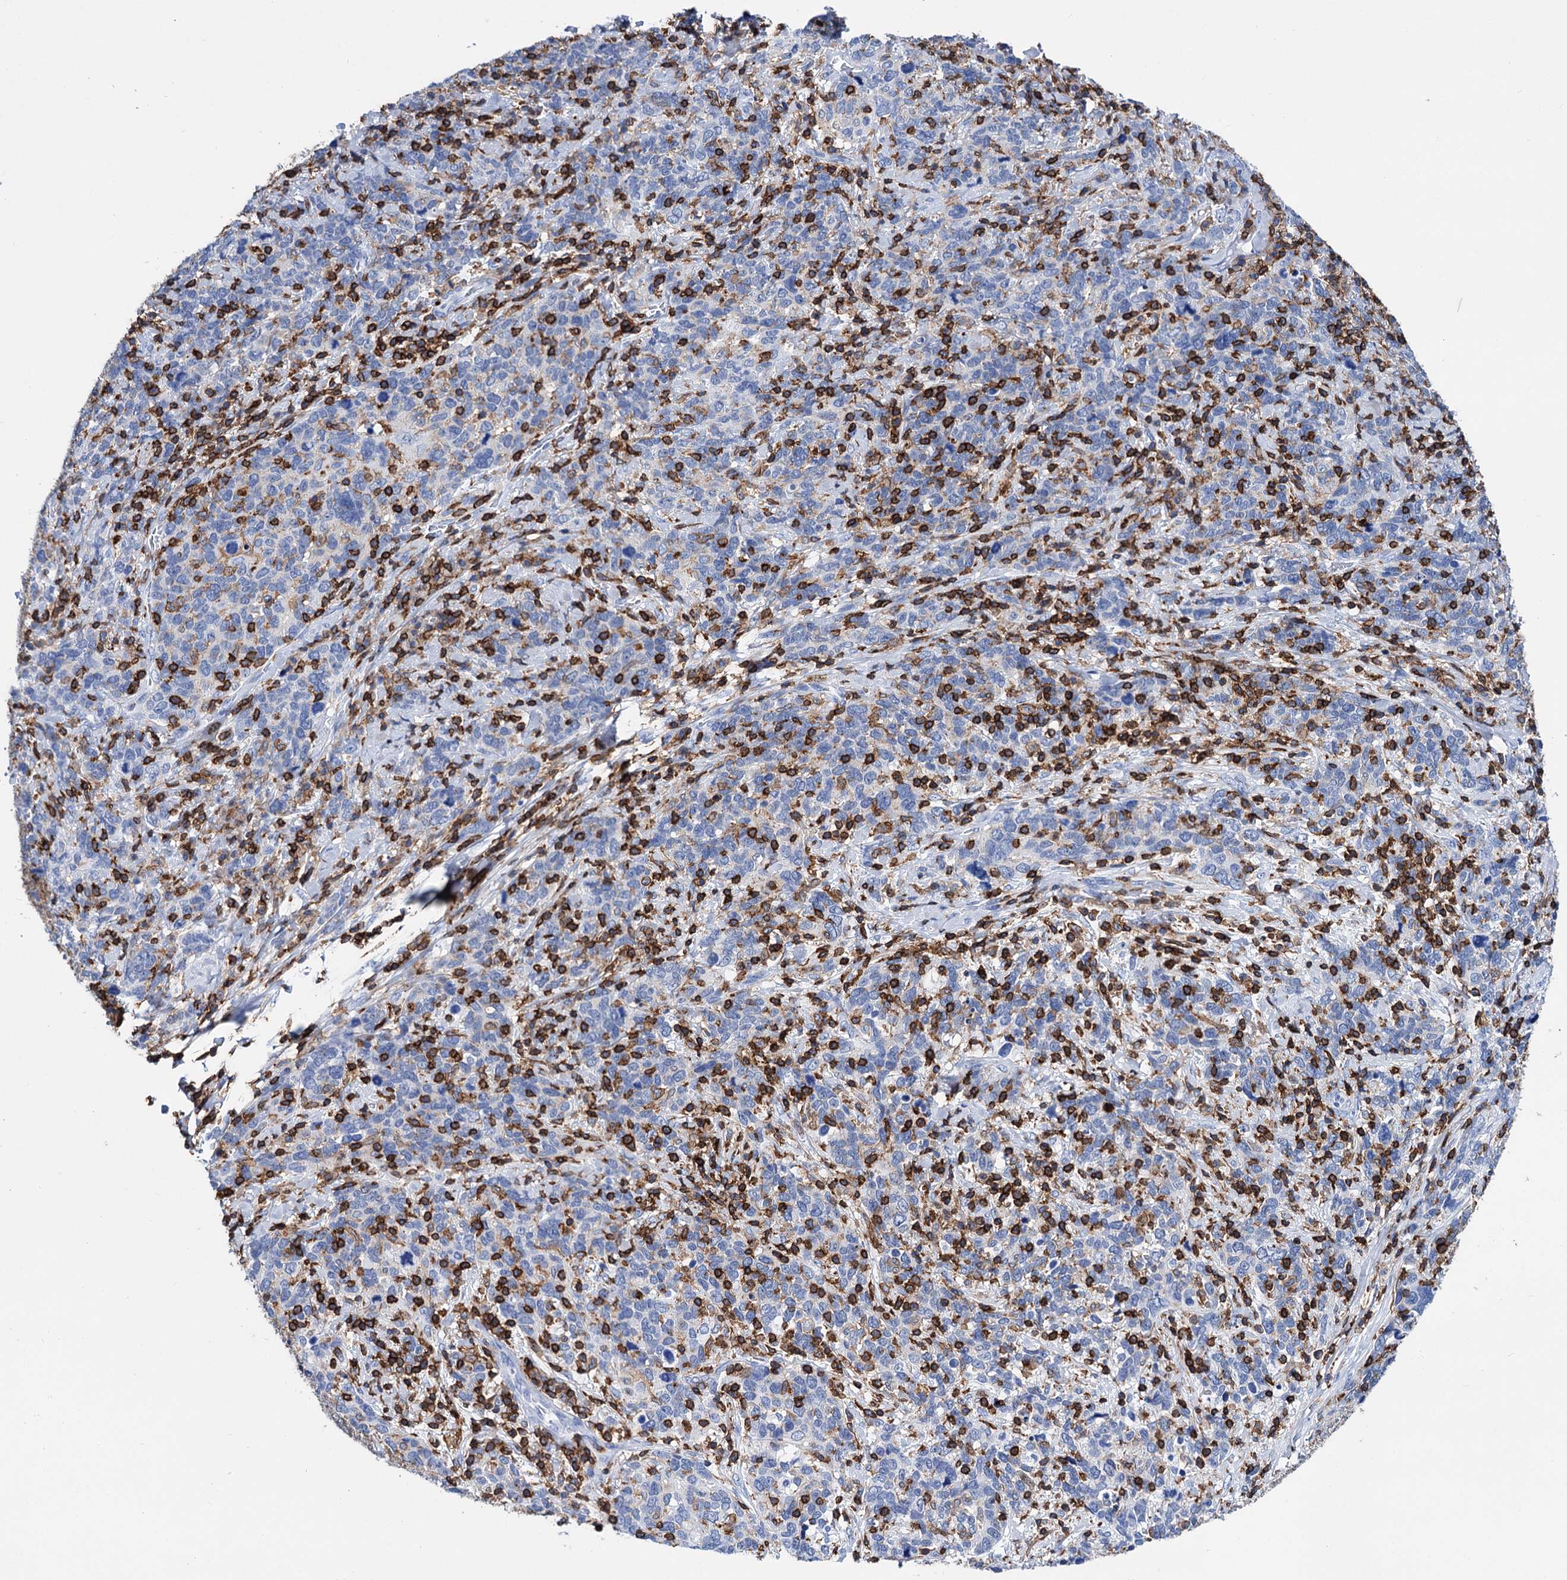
{"staining": {"intensity": "negative", "quantity": "none", "location": "none"}, "tissue": "cervical cancer", "cell_type": "Tumor cells", "image_type": "cancer", "snomed": [{"axis": "morphology", "description": "Squamous cell carcinoma, NOS"}, {"axis": "topography", "description": "Cervix"}], "caption": "There is no significant positivity in tumor cells of cervical cancer.", "gene": "DEF6", "patient": {"sex": "female", "age": 41}}